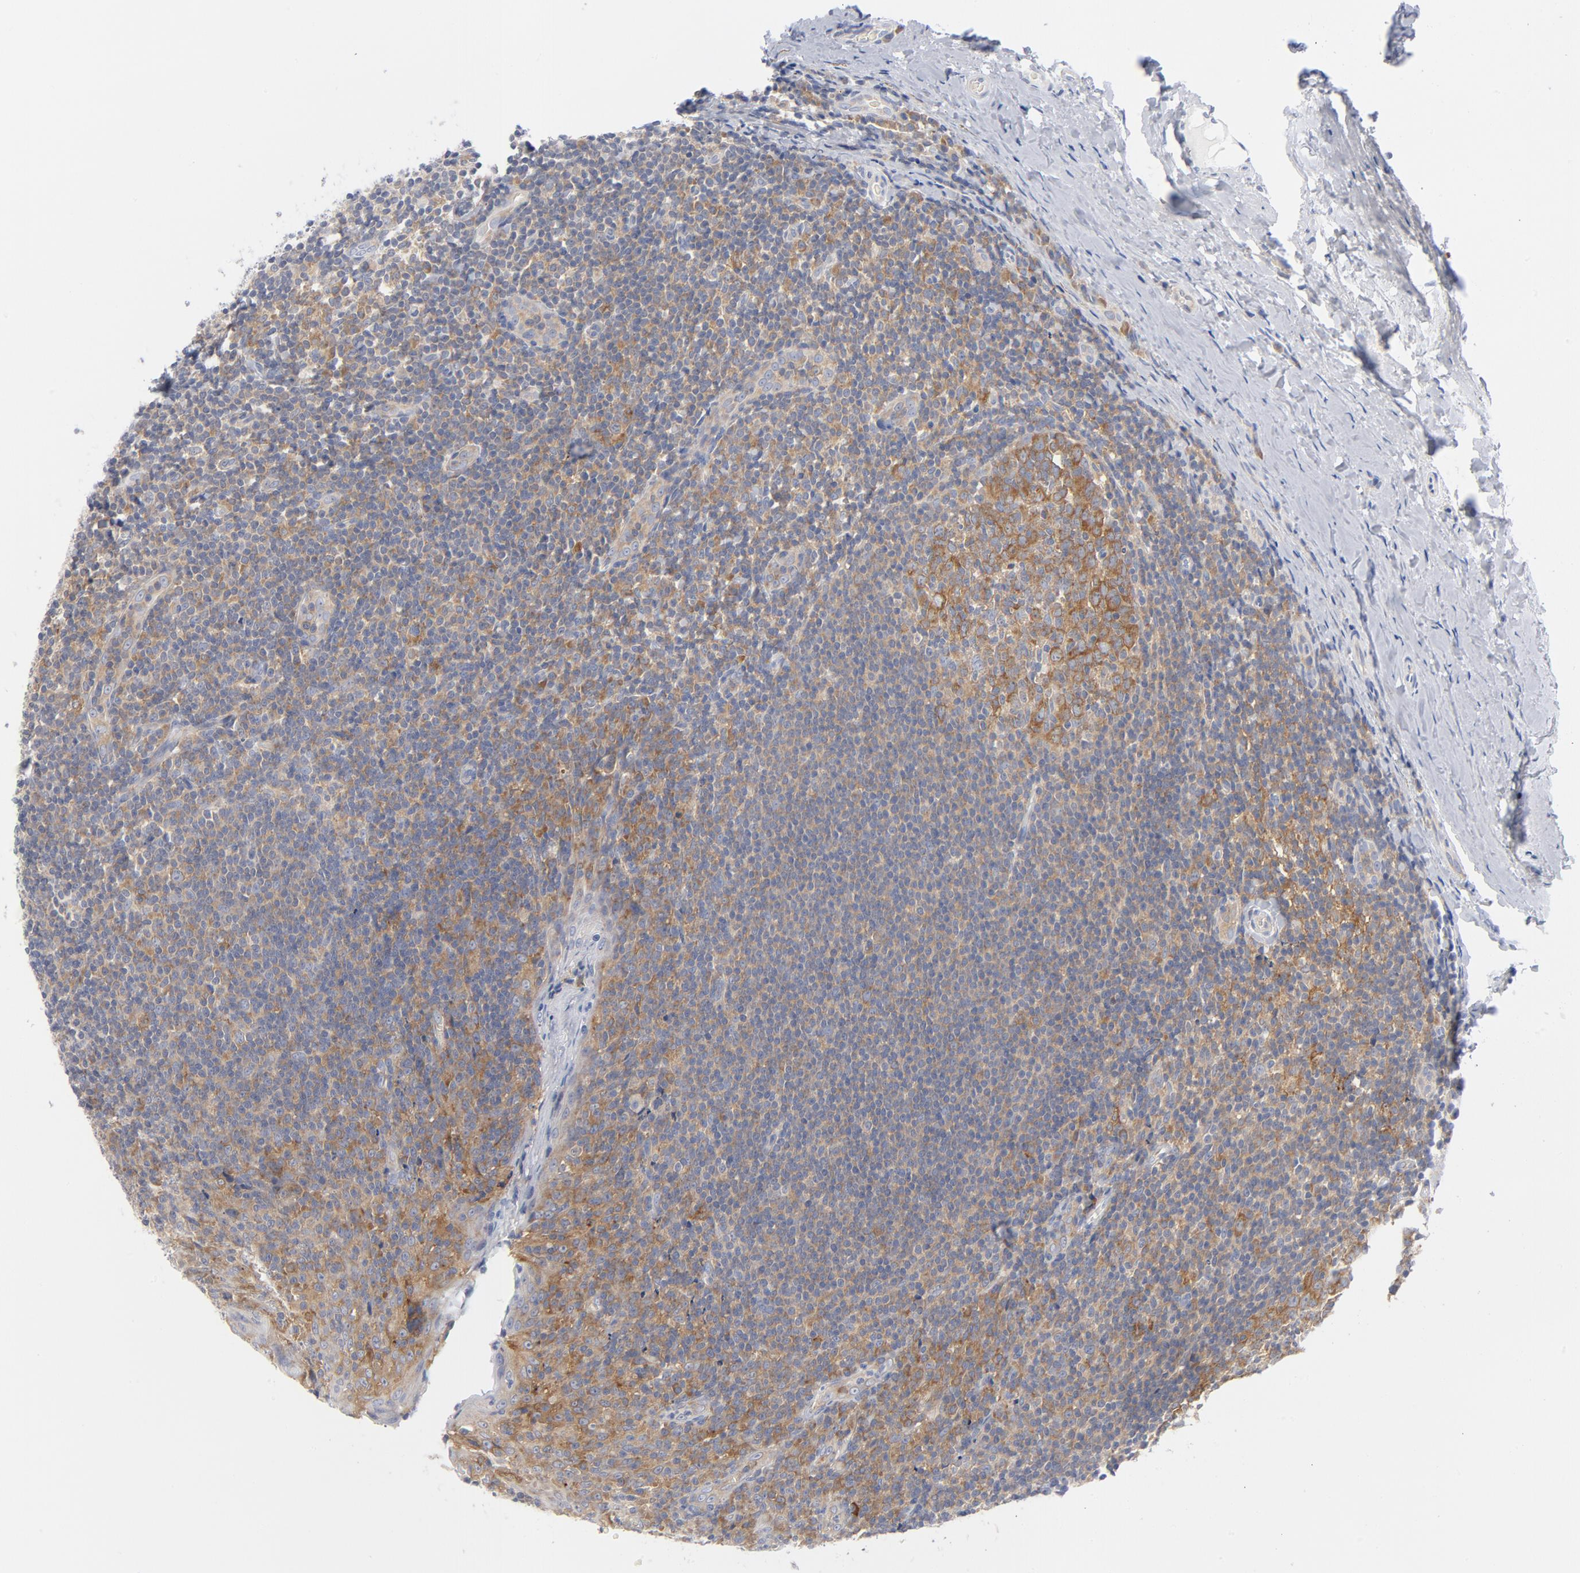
{"staining": {"intensity": "moderate", "quantity": "25%-75%", "location": "cytoplasmic/membranous"}, "tissue": "tonsil", "cell_type": "Germinal center cells", "image_type": "normal", "snomed": [{"axis": "morphology", "description": "Normal tissue, NOS"}, {"axis": "topography", "description": "Tonsil"}], "caption": "Protein expression analysis of unremarkable human tonsil reveals moderate cytoplasmic/membranous expression in about 25%-75% of germinal center cells.", "gene": "CD86", "patient": {"sex": "male", "age": 31}}